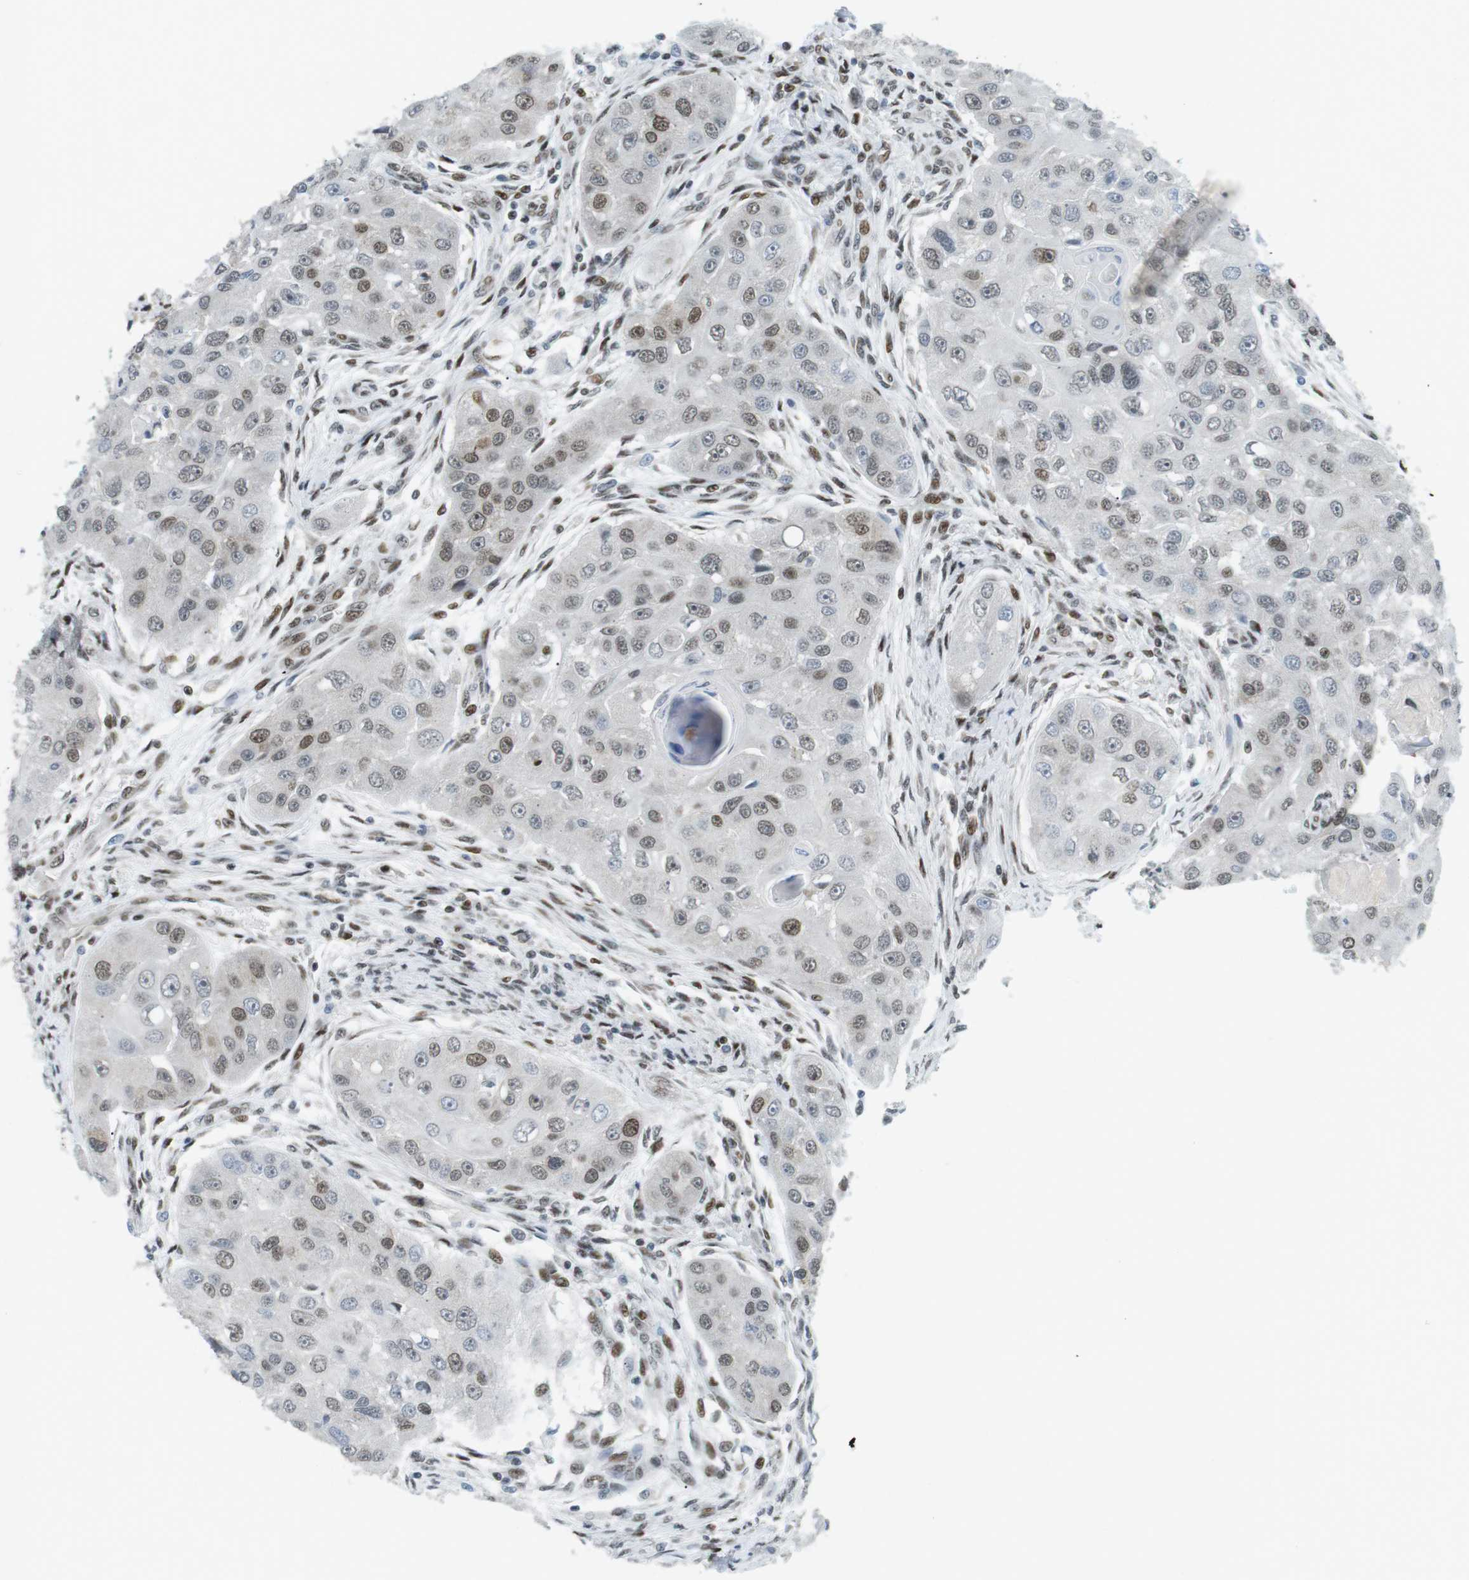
{"staining": {"intensity": "moderate", "quantity": "25%-75%", "location": "nuclear"}, "tissue": "head and neck cancer", "cell_type": "Tumor cells", "image_type": "cancer", "snomed": [{"axis": "morphology", "description": "Normal tissue, NOS"}, {"axis": "morphology", "description": "Squamous cell carcinoma, NOS"}, {"axis": "topography", "description": "Skeletal muscle"}, {"axis": "topography", "description": "Head-Neck"}], "caption": "Moderate nuclear positivity for a protein is identified in approximately 25%-75% of tumor cells of head and neck cancer (squamous cell carcinoma) using IHC.", "gene": "CDC27", "patient": {"sex": "male", "age": 51}}